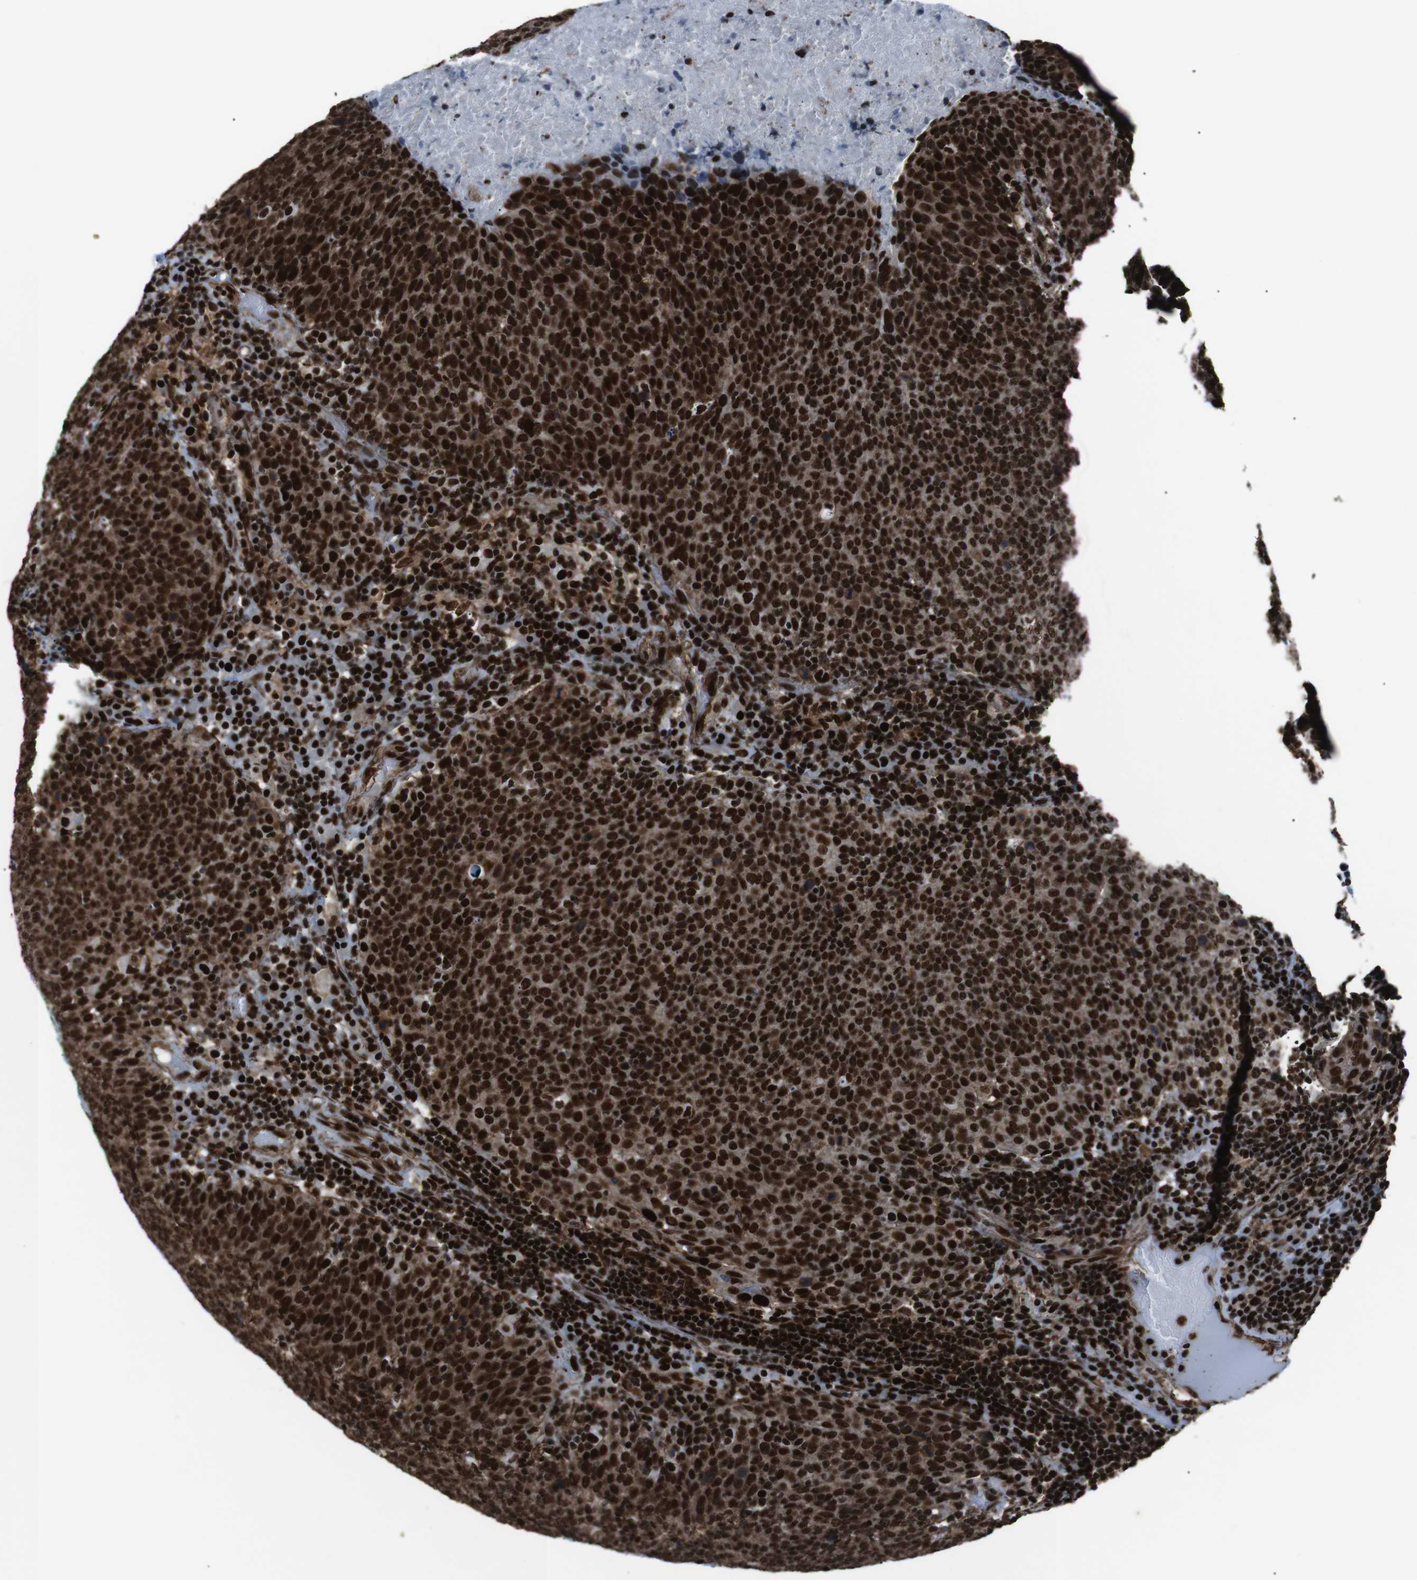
{"staining": {"intensity": "strong", "quantity": ">75%", "location": "cytoplasmic/membranous,nuclear"}, "tissue": "head and neck cancer", "cell_type": "Tumor cells", "image_type": "cancer", "snomed": [{"axis": "morphology", "description": "Squamous cell carcinoma, NOS"}, {"axis": "morphology", "description": "Squamous cell carcinoma, metastatic, NOS"}, {"axis": "topography", "description": "Lymph node"}, {"axis": "topography", "description": "Head-Neck"}], "caption": "Head and neck squamous cell carcinoma tissue displays strong cytoplasmic/membranous and nuclear staining in approximately >75% of tumor cells, visualized by immunohistochemistry.", "gene": "HNRNPU", "patient": {"sex": "male", "age": 62}}